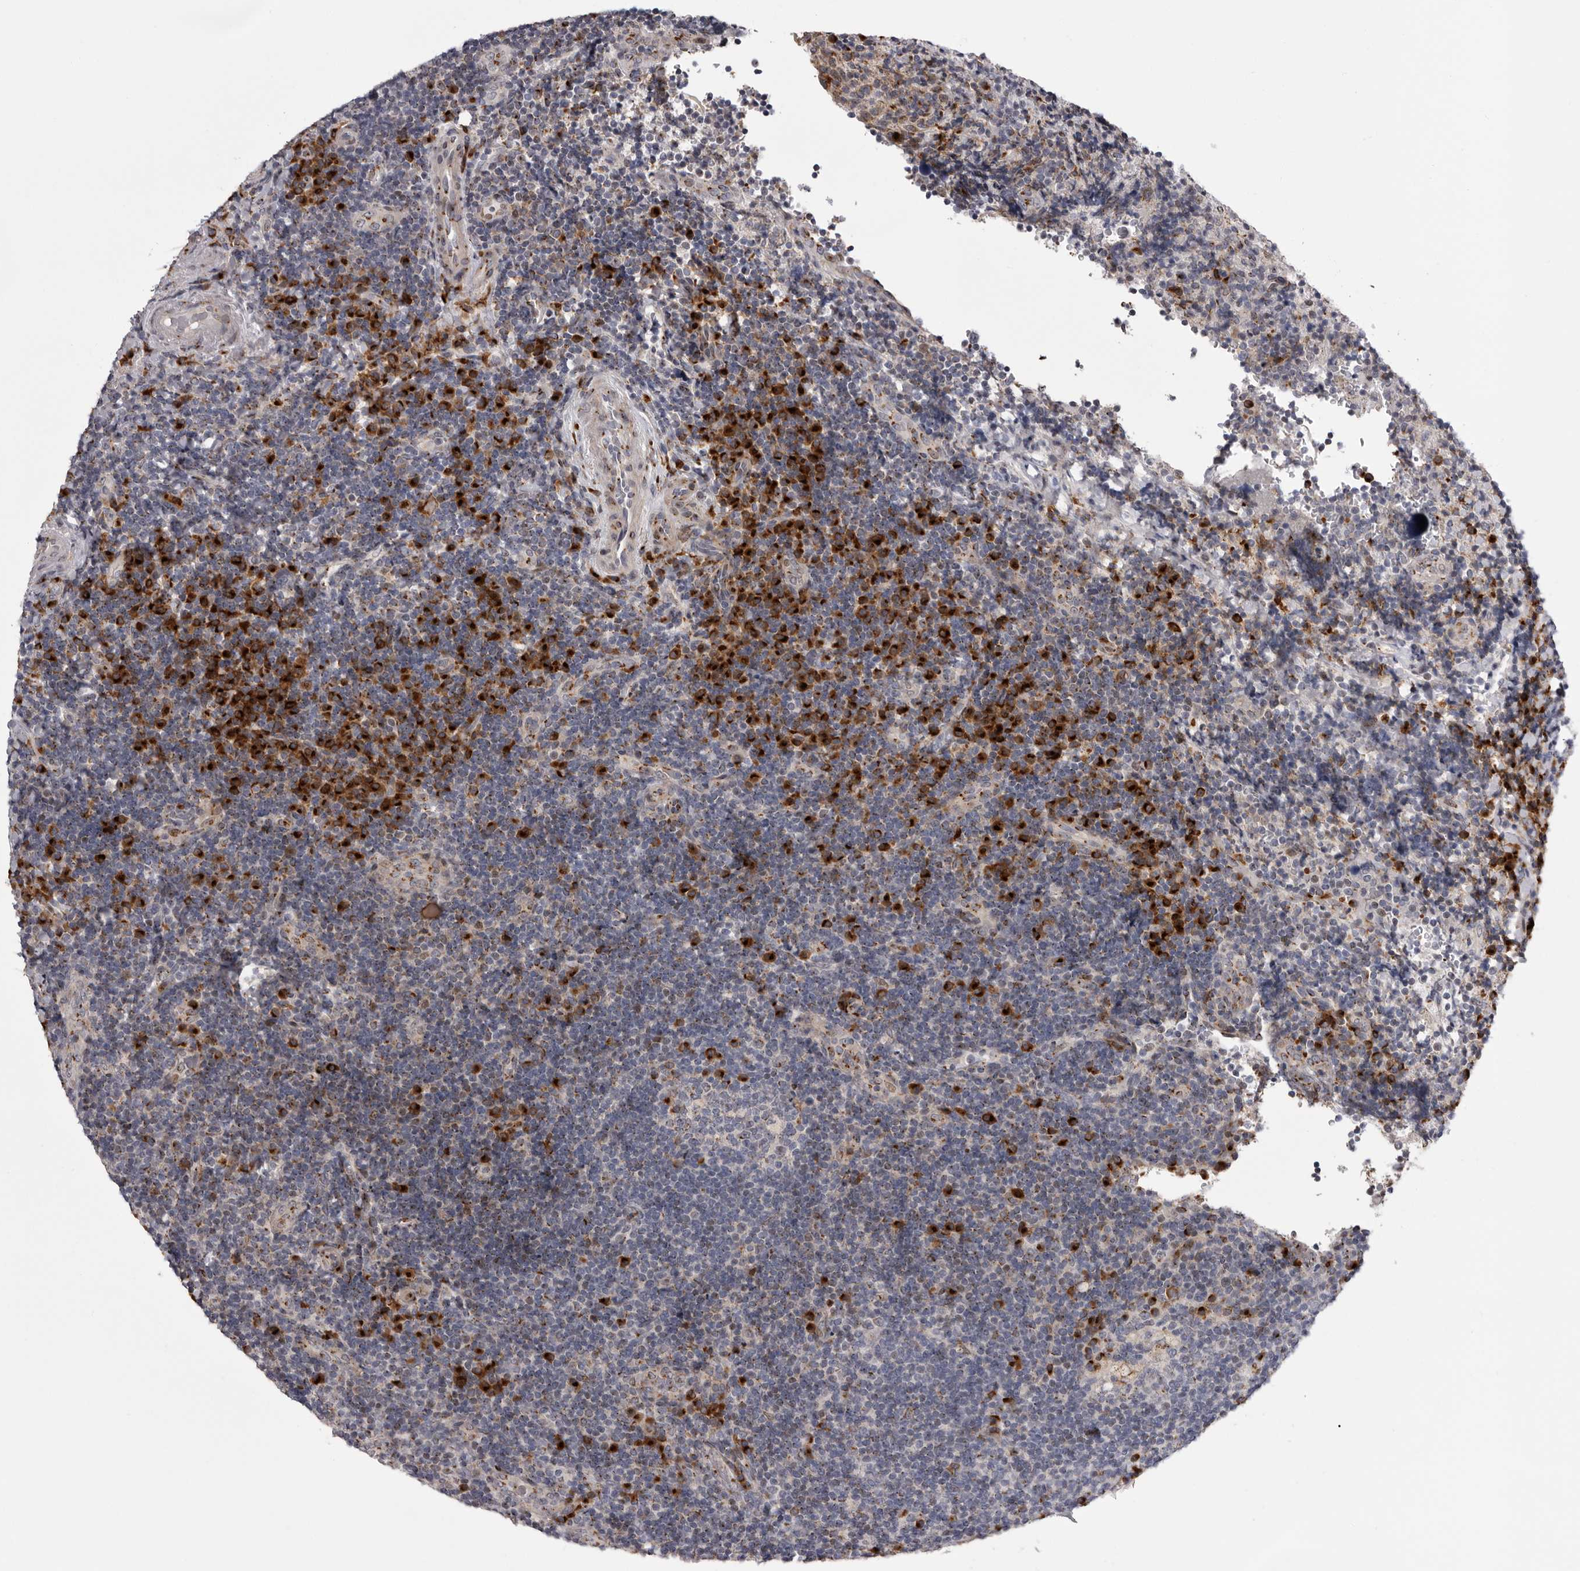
{"staining": {"intensity": "strong", "quantity": "<25%", "location": "cytoplasmic/membranous"}, "tissue": "lymphoma", "cell_type": "Tumor cells", "image_type": "cancer", "snomed": [{"axis": "morphology", "description": "Malignant lymphoma, non-Hodgkin's type, High grade"}, {"axis": "topography", "description": "Tonsil"}], "caption": "Strong cytoplasmic/membranous positivity for a protein is present in about <25% of tumor cells of malignant lymphoma, non-Hodgkin's type (high-grade) using immunohistochemistry (IHC).", "gene": "WDR47", "patient": {"sex": "female", "age": 36}}